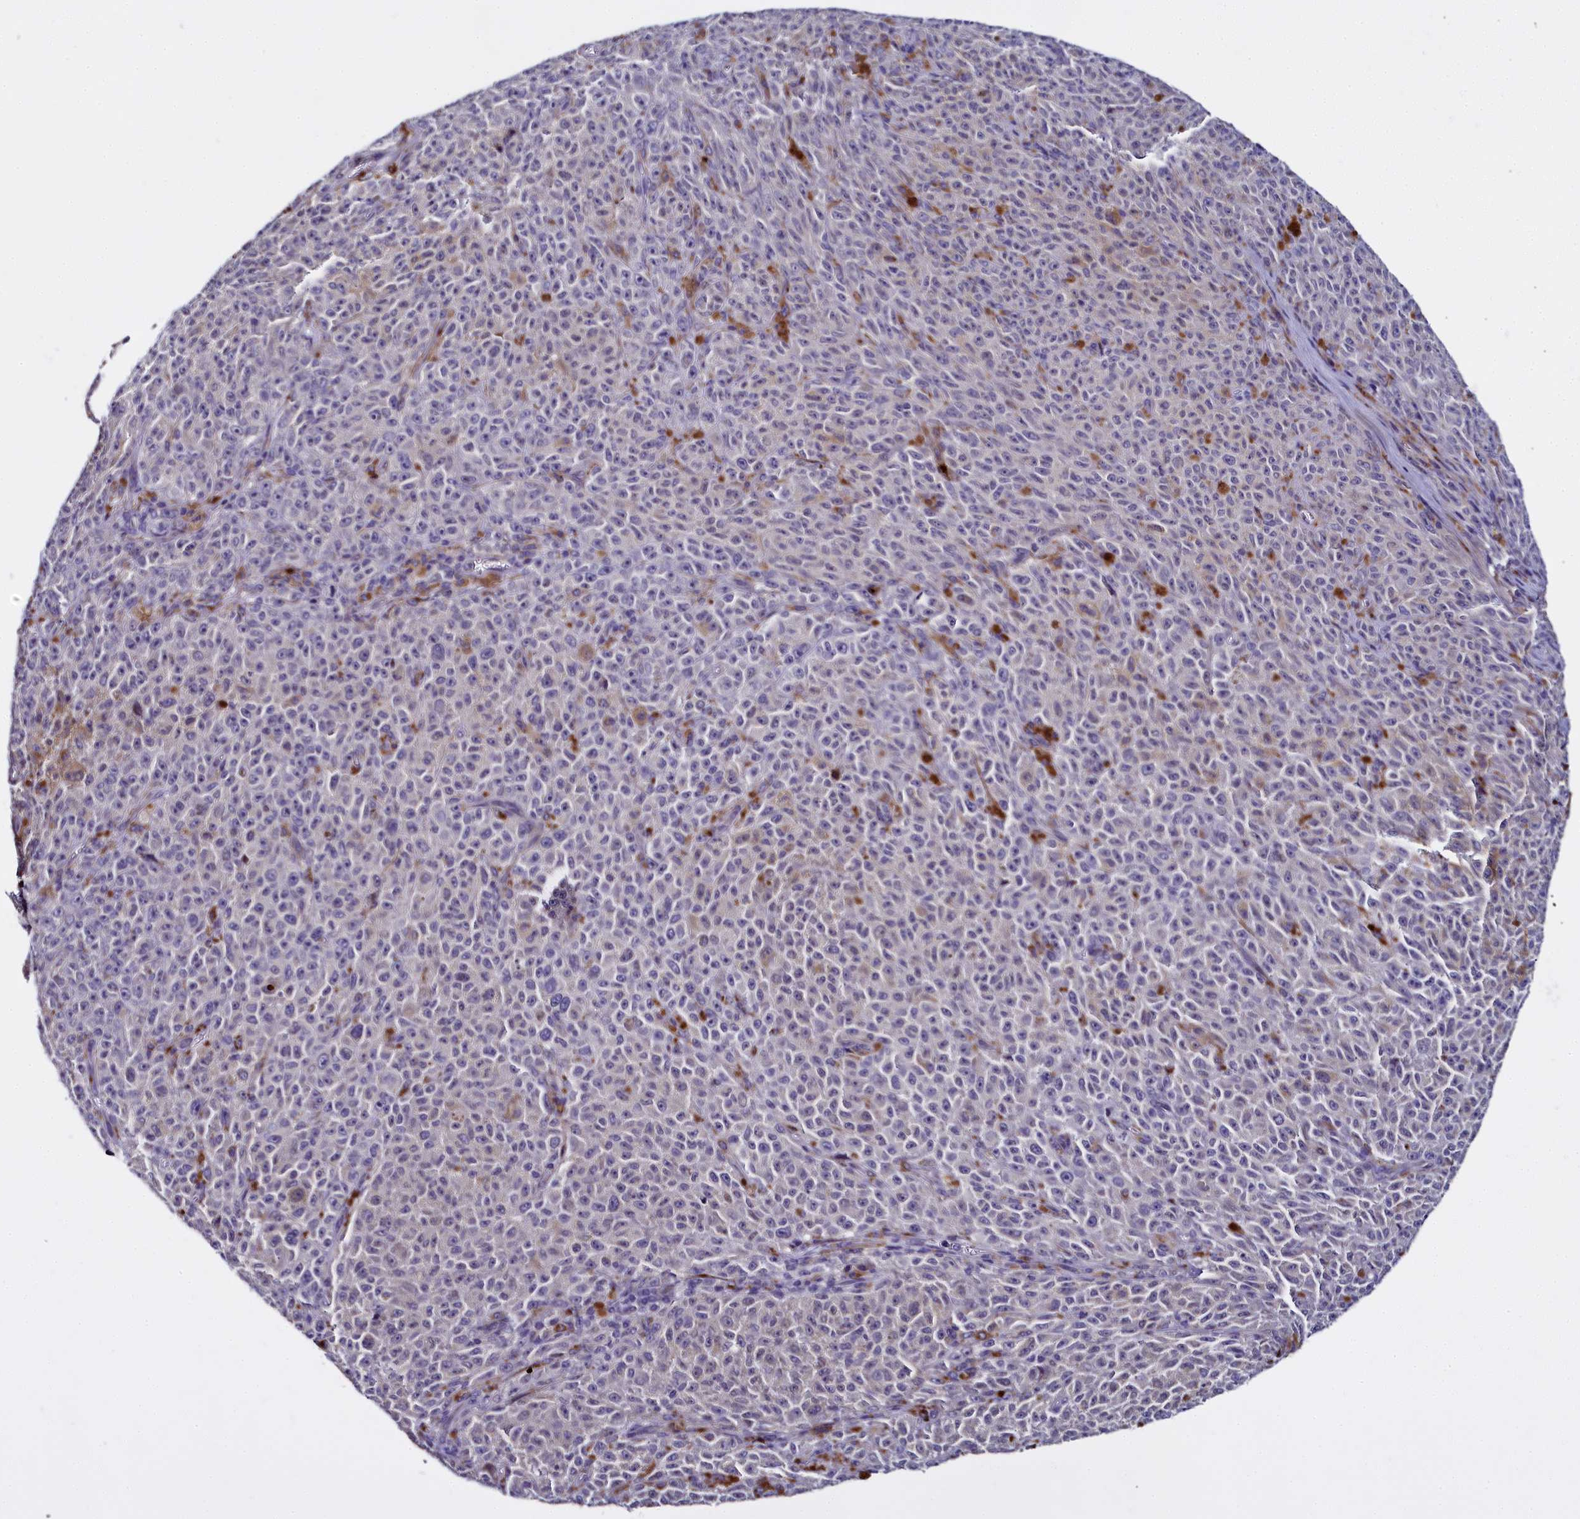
{"staining": {"intensity": "negative", "quantity": "none", "location": "none"}, "tissue": "melanoma", "cell_type": "Tumor cells", "image_type": "cancer", "snomed": [{"axis": "morphology", "description": "Malignant melanoma, NOS"}, {"axis": "topography", "description": "Skin"}], "caption": "Immunohistochemistry (IHC) of human malignant melanoma exhibits no positivity in tumor cells.", "gene": "MRC2", "patient": {"sex": "female", "age": 82}}